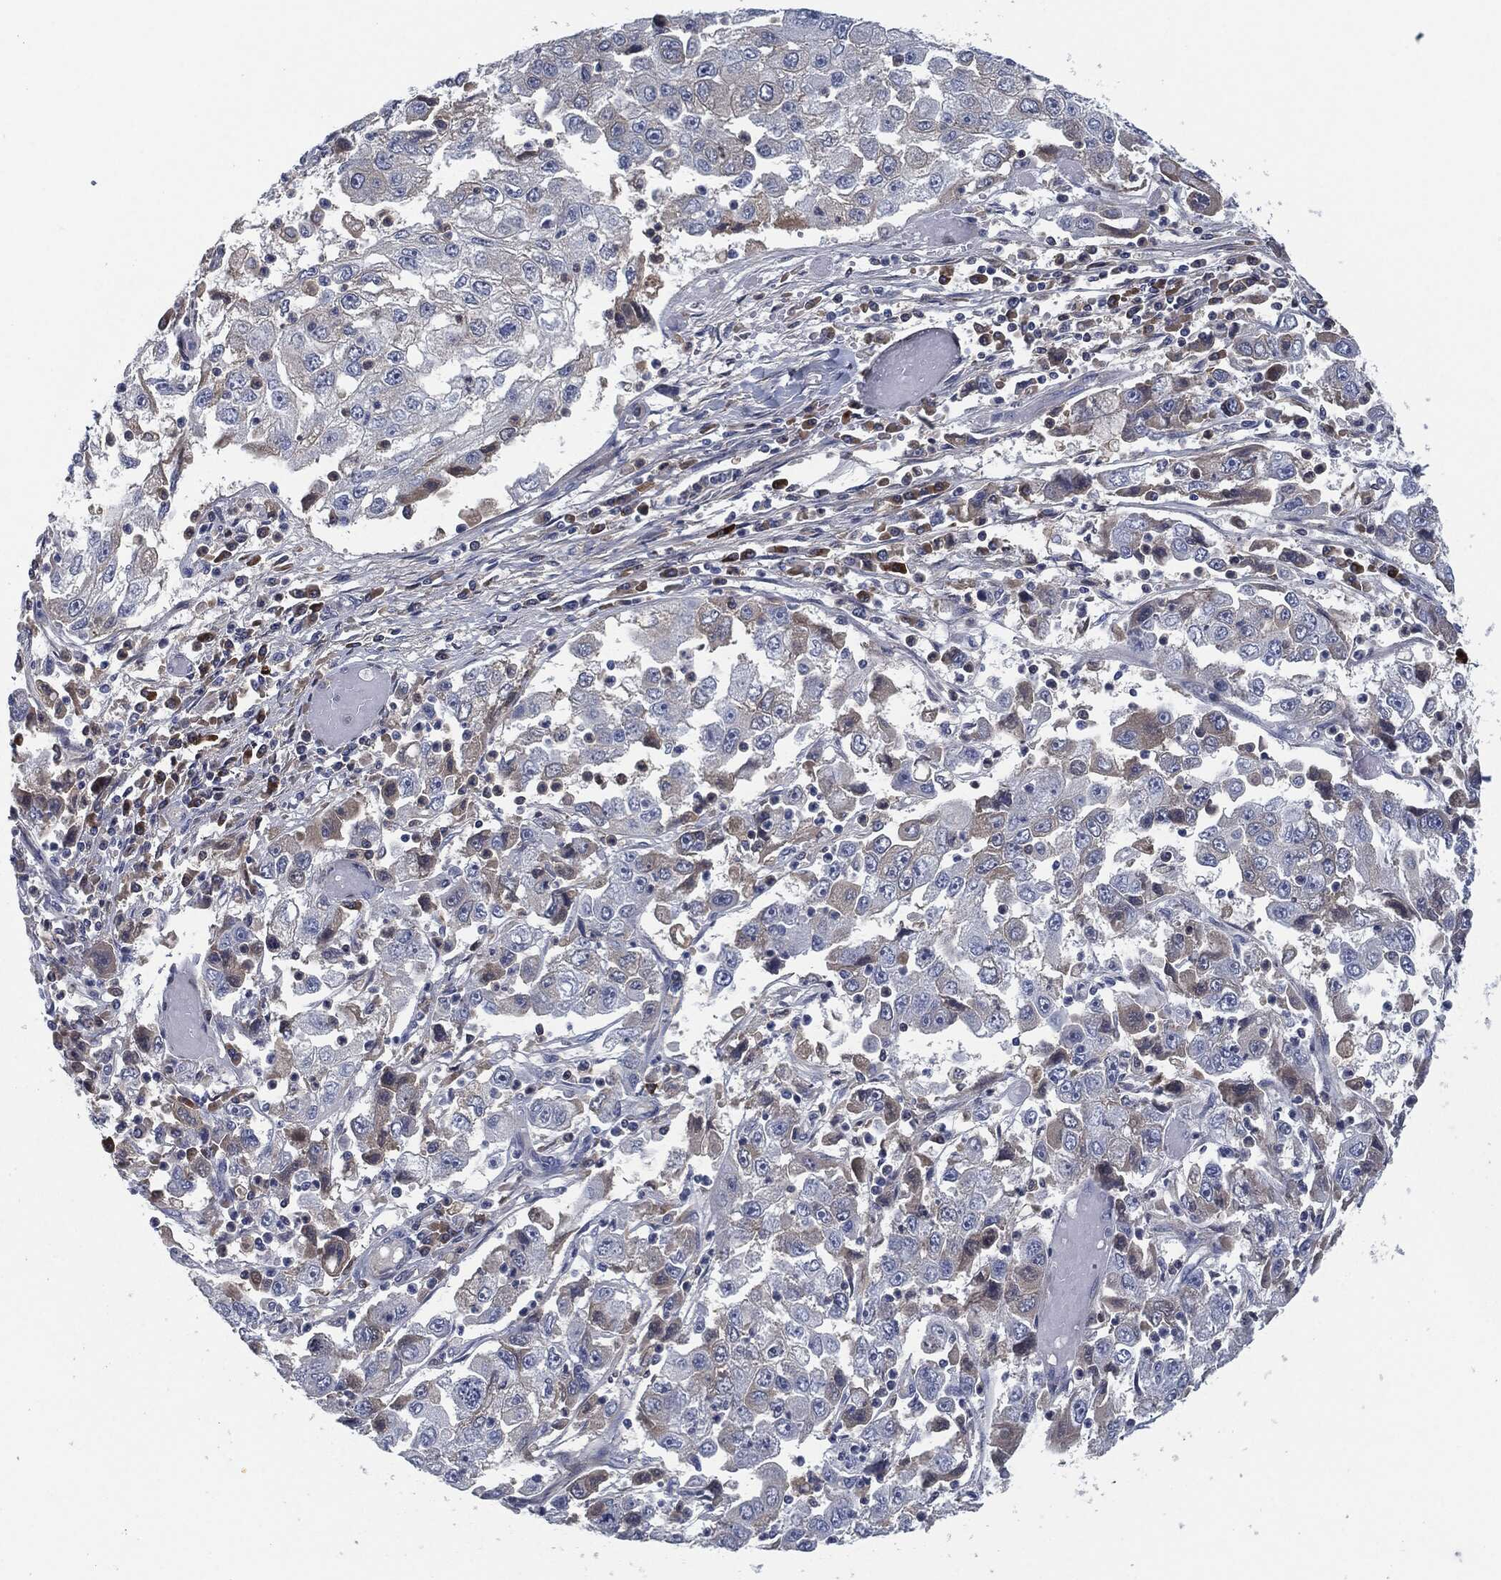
{"staining": {"intensity": "weak", "quantity": "<25%", "location": "cytoplasmic/membranous"}, "tissue": "cervical cancer", "cell_type": "Tumor cells", "image_type": "cancer", "snomed": [{"axis": "morphology", "description": "Squamous cell carcinoma, NOS"}, {"axis": "topography", "description": "Cervix"}], "caption": "Immunohistochemistry (IHC) histopathology image of cervical squamous cell carcinoma stained for a protein (brown), which shows no expression in tumor cells.", "gene": "MST1", "patient": {"sex": "female", "age": 36}}